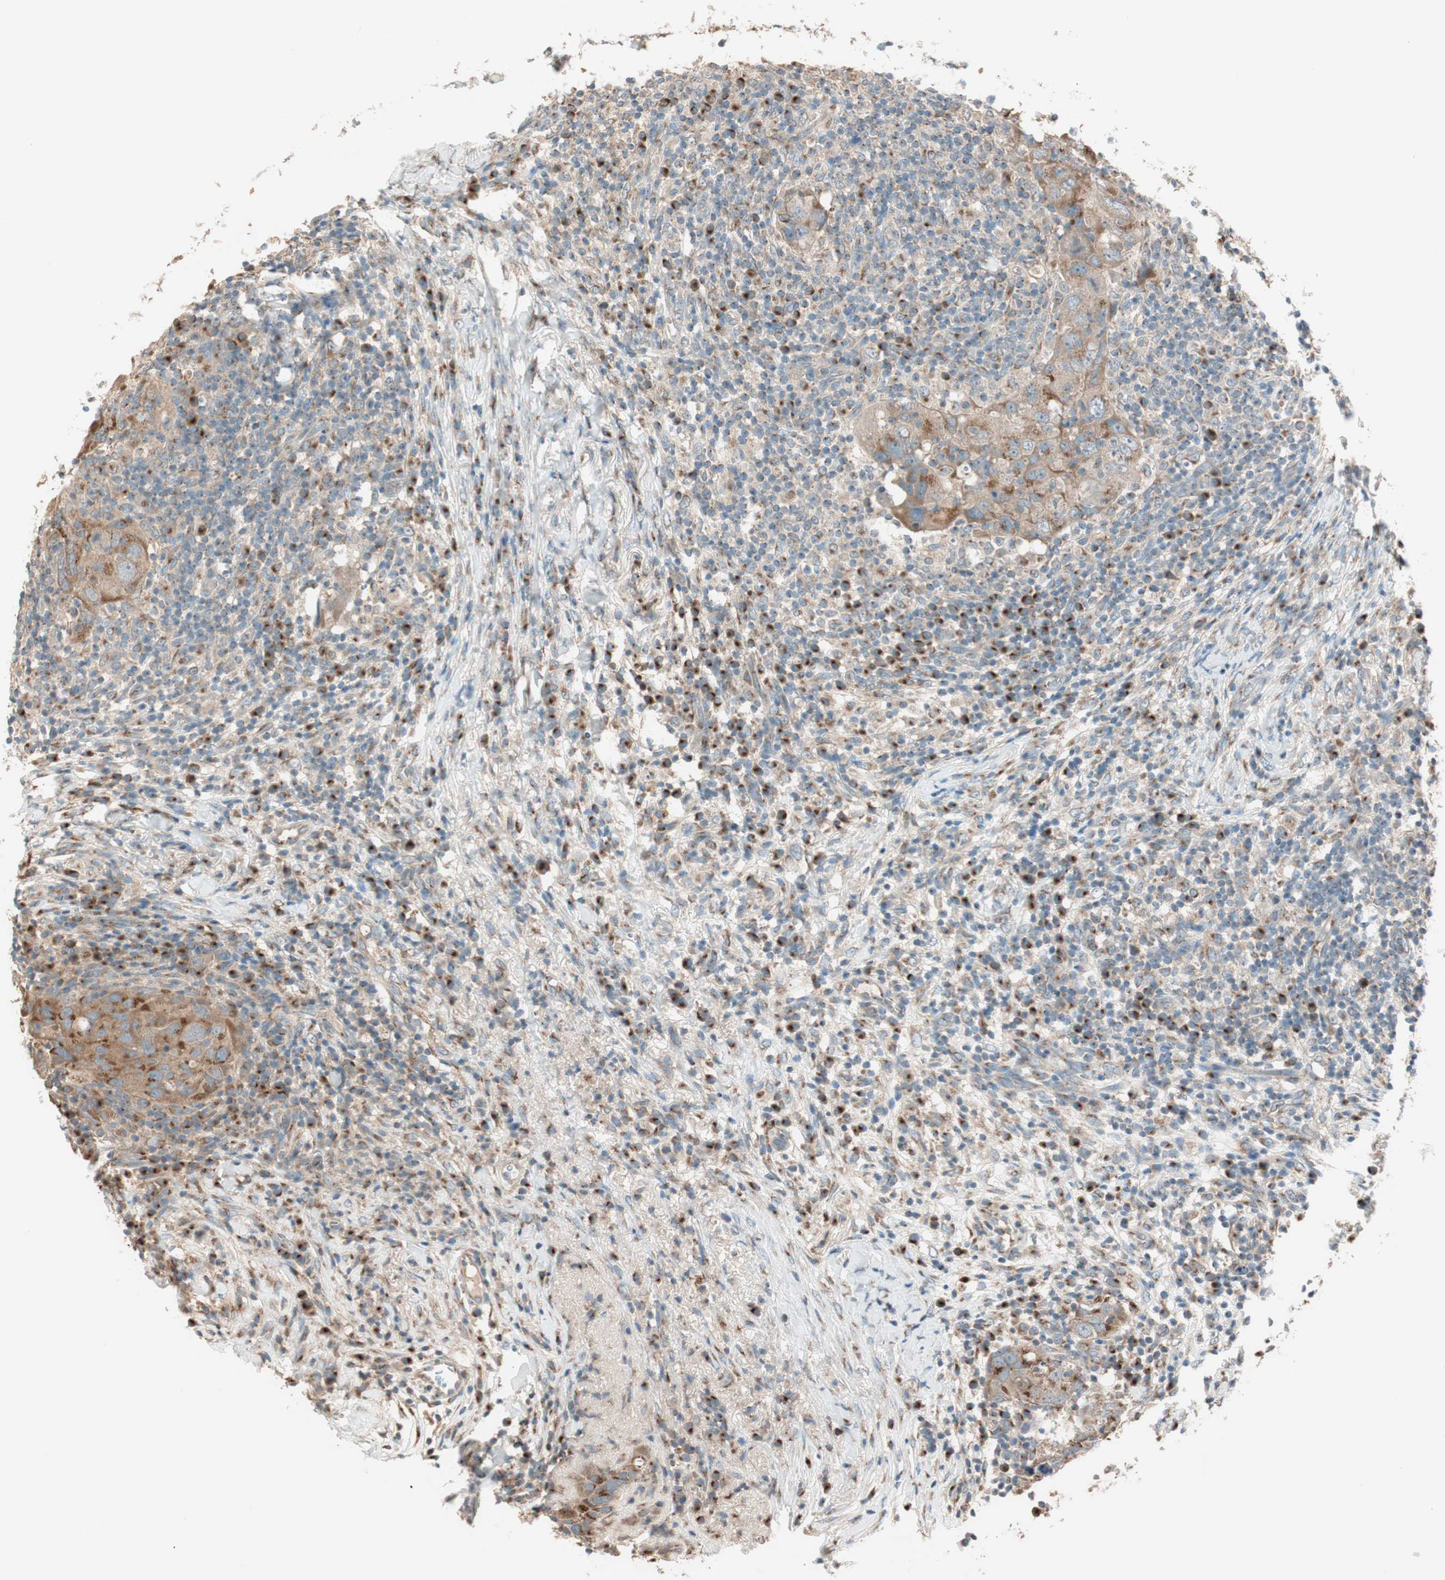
{"staining": {"intensity": "moderate", "quantity": ">75%", "location": "cytoplasmic/membranous"}, "tissue": "breast cancer", "cell_type": "Tumor cells", "image_type": "cancer", "snomed": [{"axis": "morphology", "description": "Duct carcinoma"}, {"axis": "topography", "description": "Breast"}], "caption": "This photomicrograph displays IHC staining of human intraductal carcinoma (breast), with medium moderate cytoplasmic/membranous positivity in approximately >75% of tumor cells.", "gene": "SEC16A", "patient": {"sex": "female", "age": 37}}